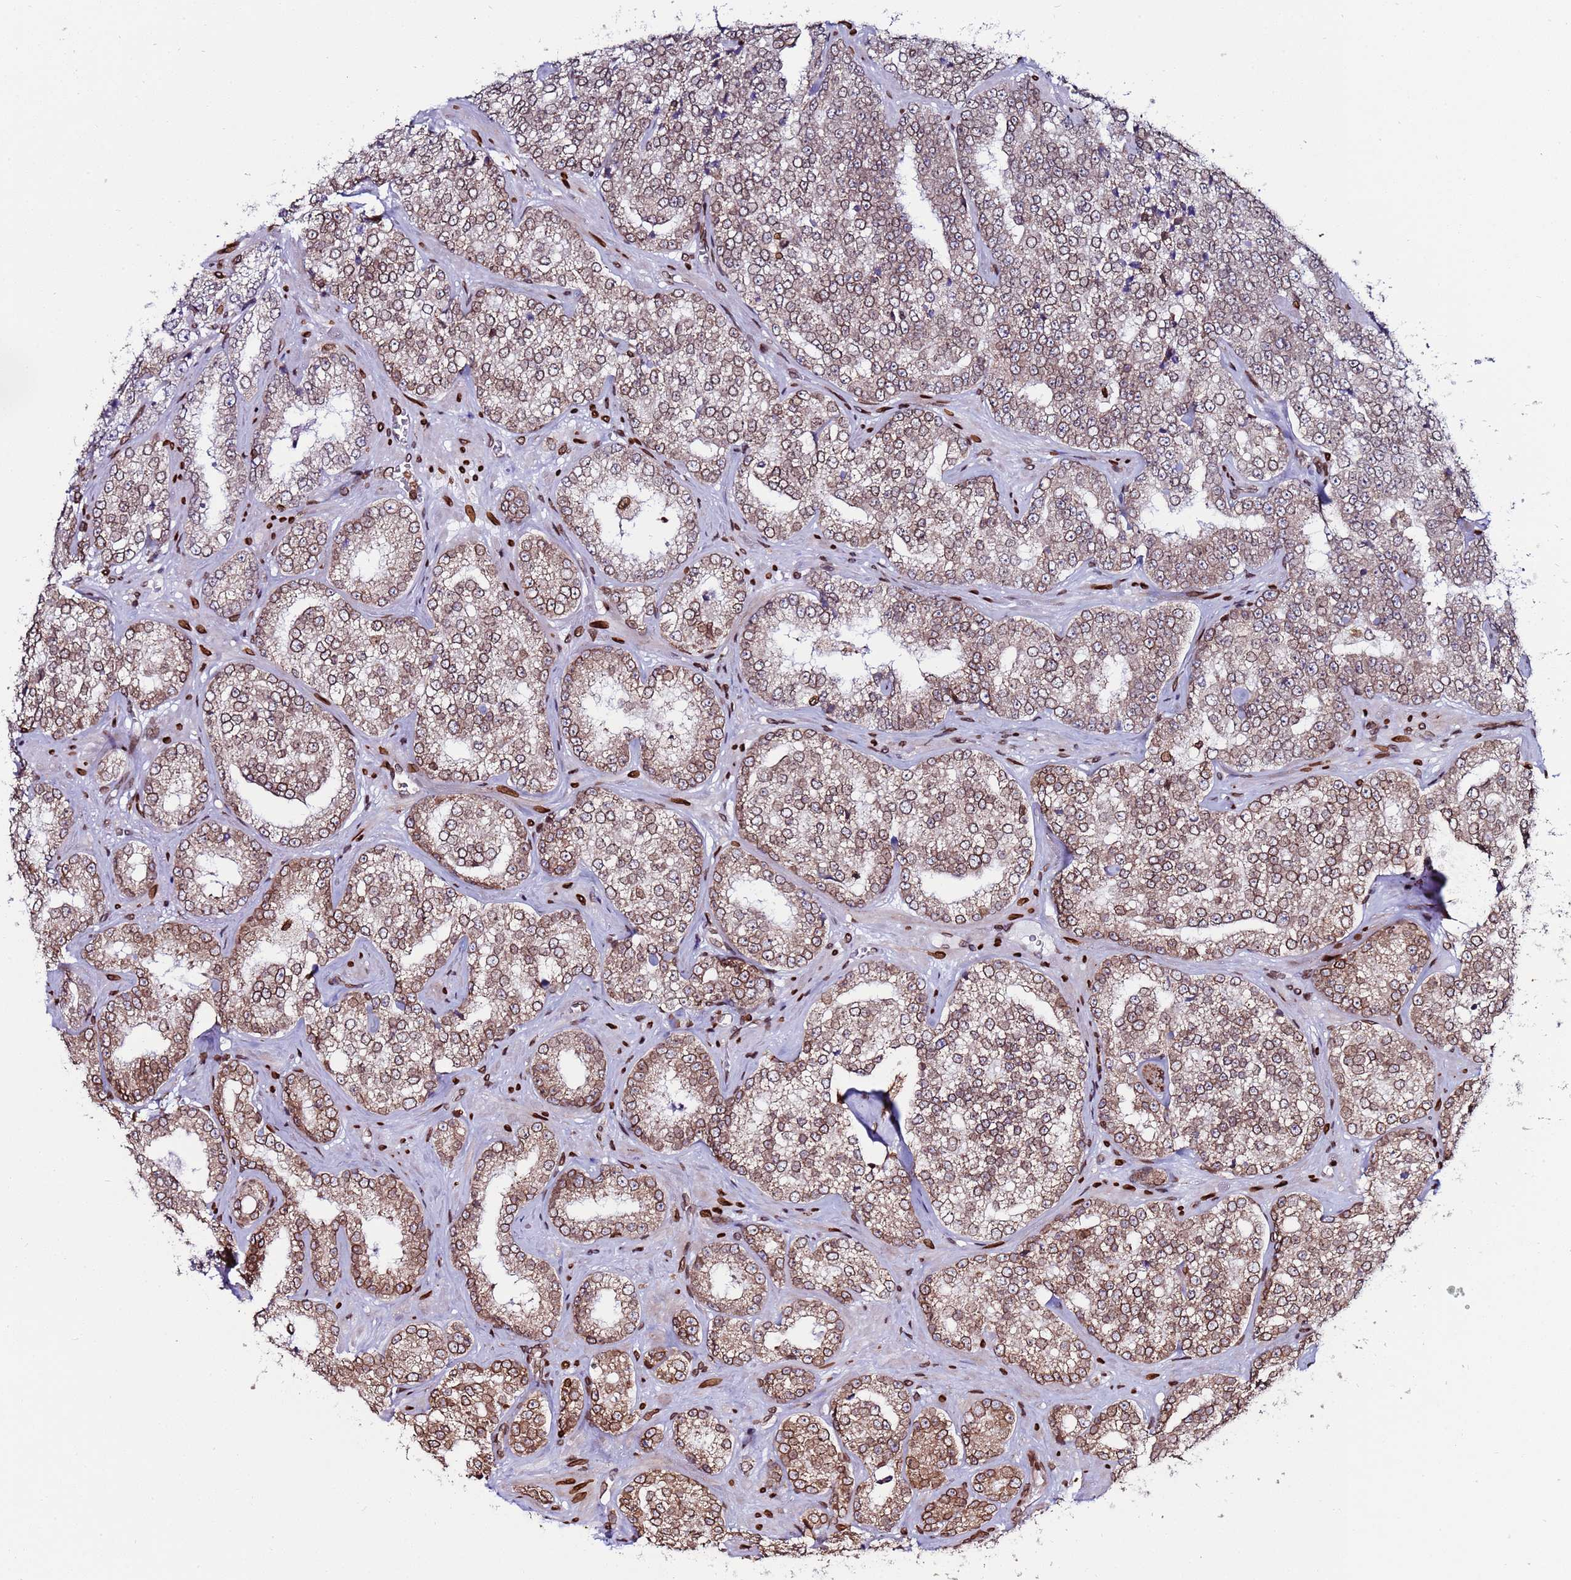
{"staining": {"intensity": "weak", "quantity": ">75%", "location": "cytoplasmic/membranous,nuclear"}, "tissue": "prostate cancer", "cell_type": "Tumor cells", "image_type": "cancer", "snomed": [{"axis": "morphology", "description": "Normal tissue, NOS"}, {"axis": "morphology", "description": "Adenocarcinoma, High grade"}, {"axis": "topography", "description": "Prostate"}], "caption": "IHC of prostate cancer (high-grade adenocarcinoma) exhibits low levels of weak cytoplasmic/membranous and nuclear positivity in about >75% of tumor cells.", "gene": "TOR1AIP1", "patient": {"sex": "male", "age": 83}}